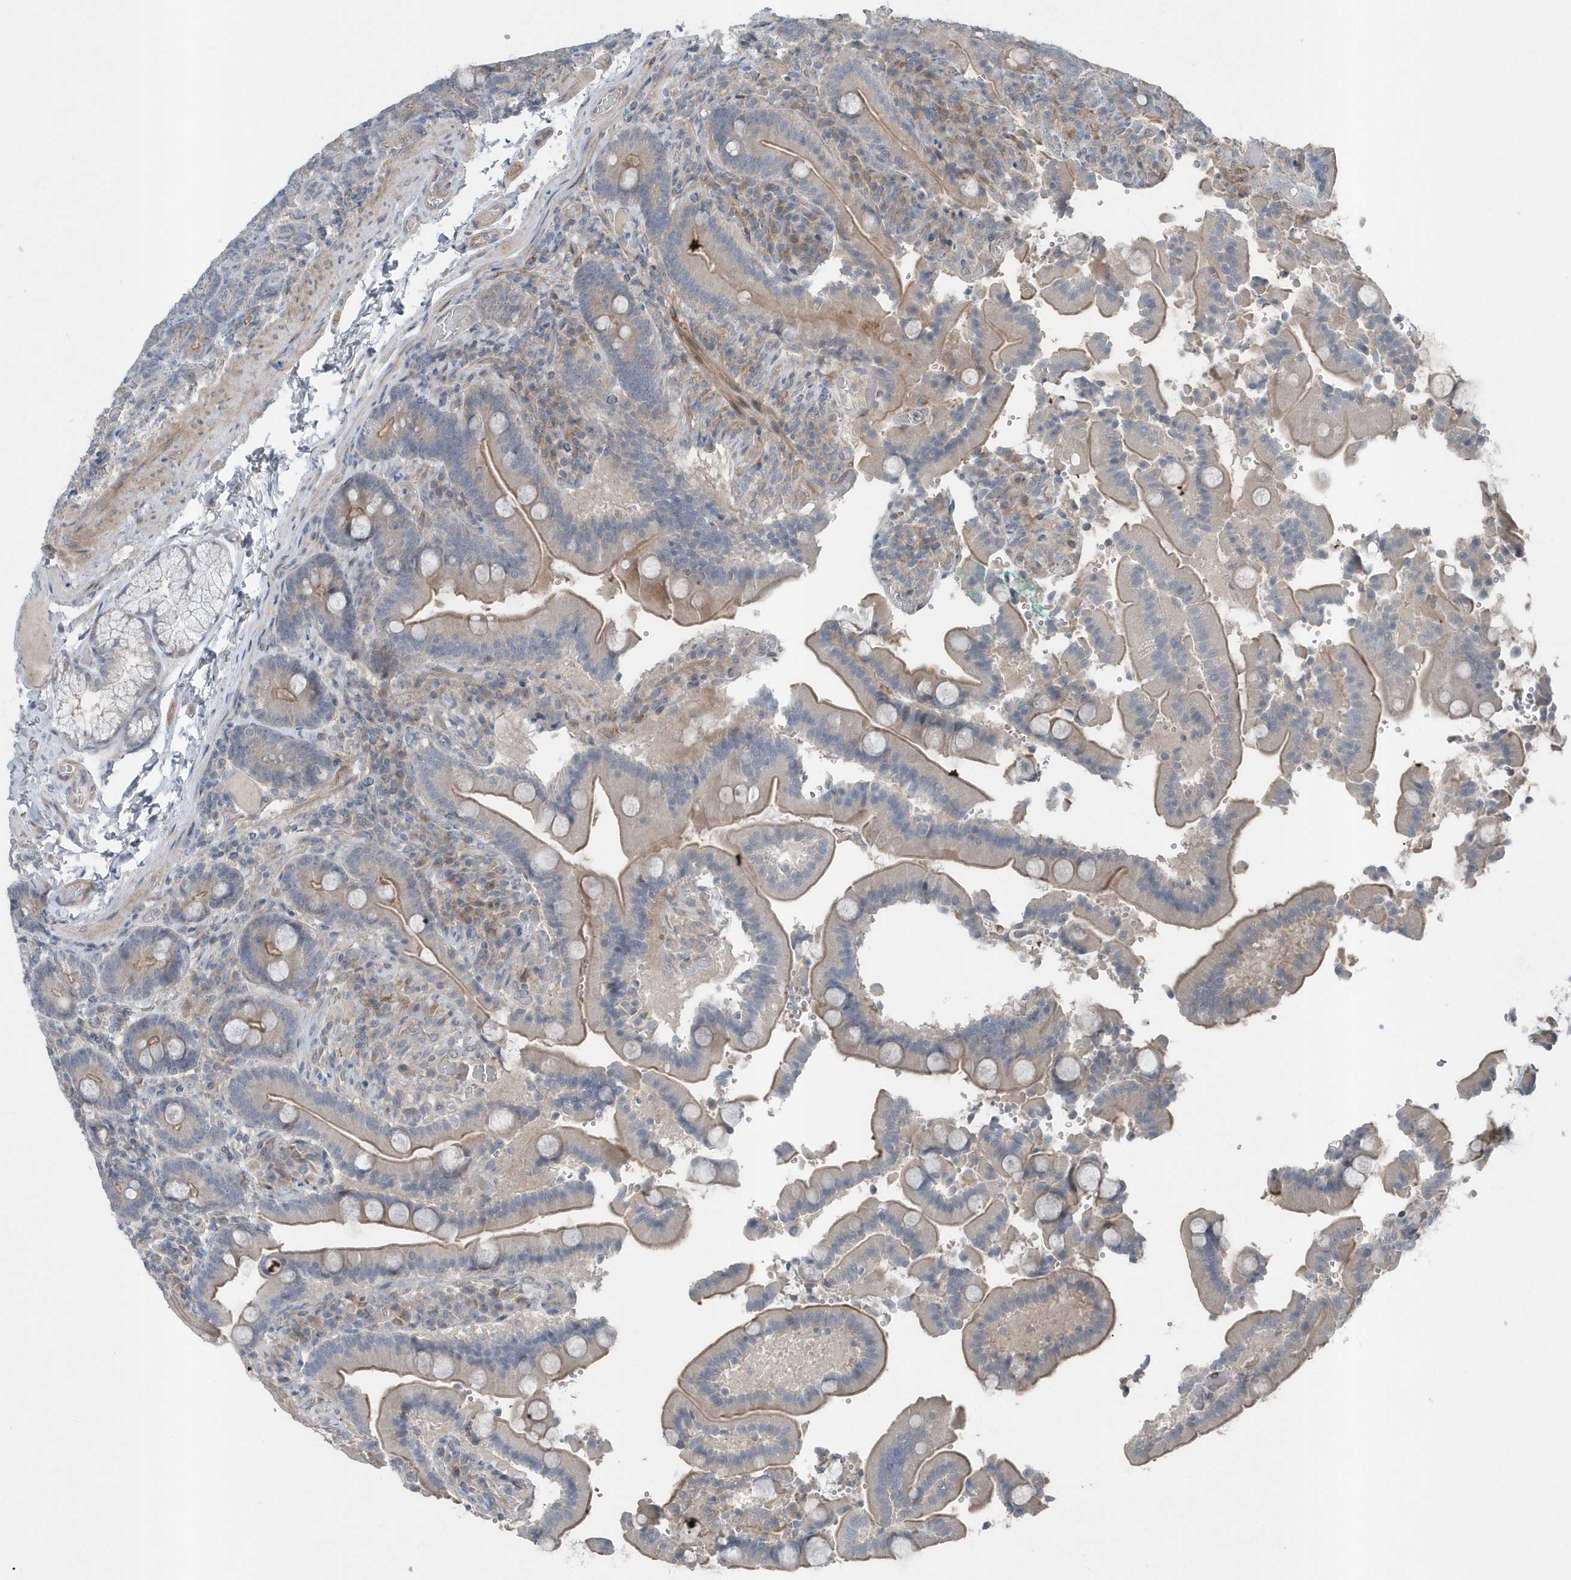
{"staining": {"intensity": "weak", "quantity": "25%-75%", "location": "cytoplasmic/membranous"}, "tissue": "duodenum", "cell_type": "Glandular cells", "image_type": "normal", "snomed": [{"axis": "morphology", "description": "Normal tissue, NOS"}, {"axis": "topography", "description": "Duodenum"}], "caption": "DAB immunohistochemical staining of benign duodenum exhibits weak cytoplasmic/membranous protein positivity in approximately 25%-75% of glandular cells.", "gene": "MCC", "patient": {"sex": "female", "age": 62}}